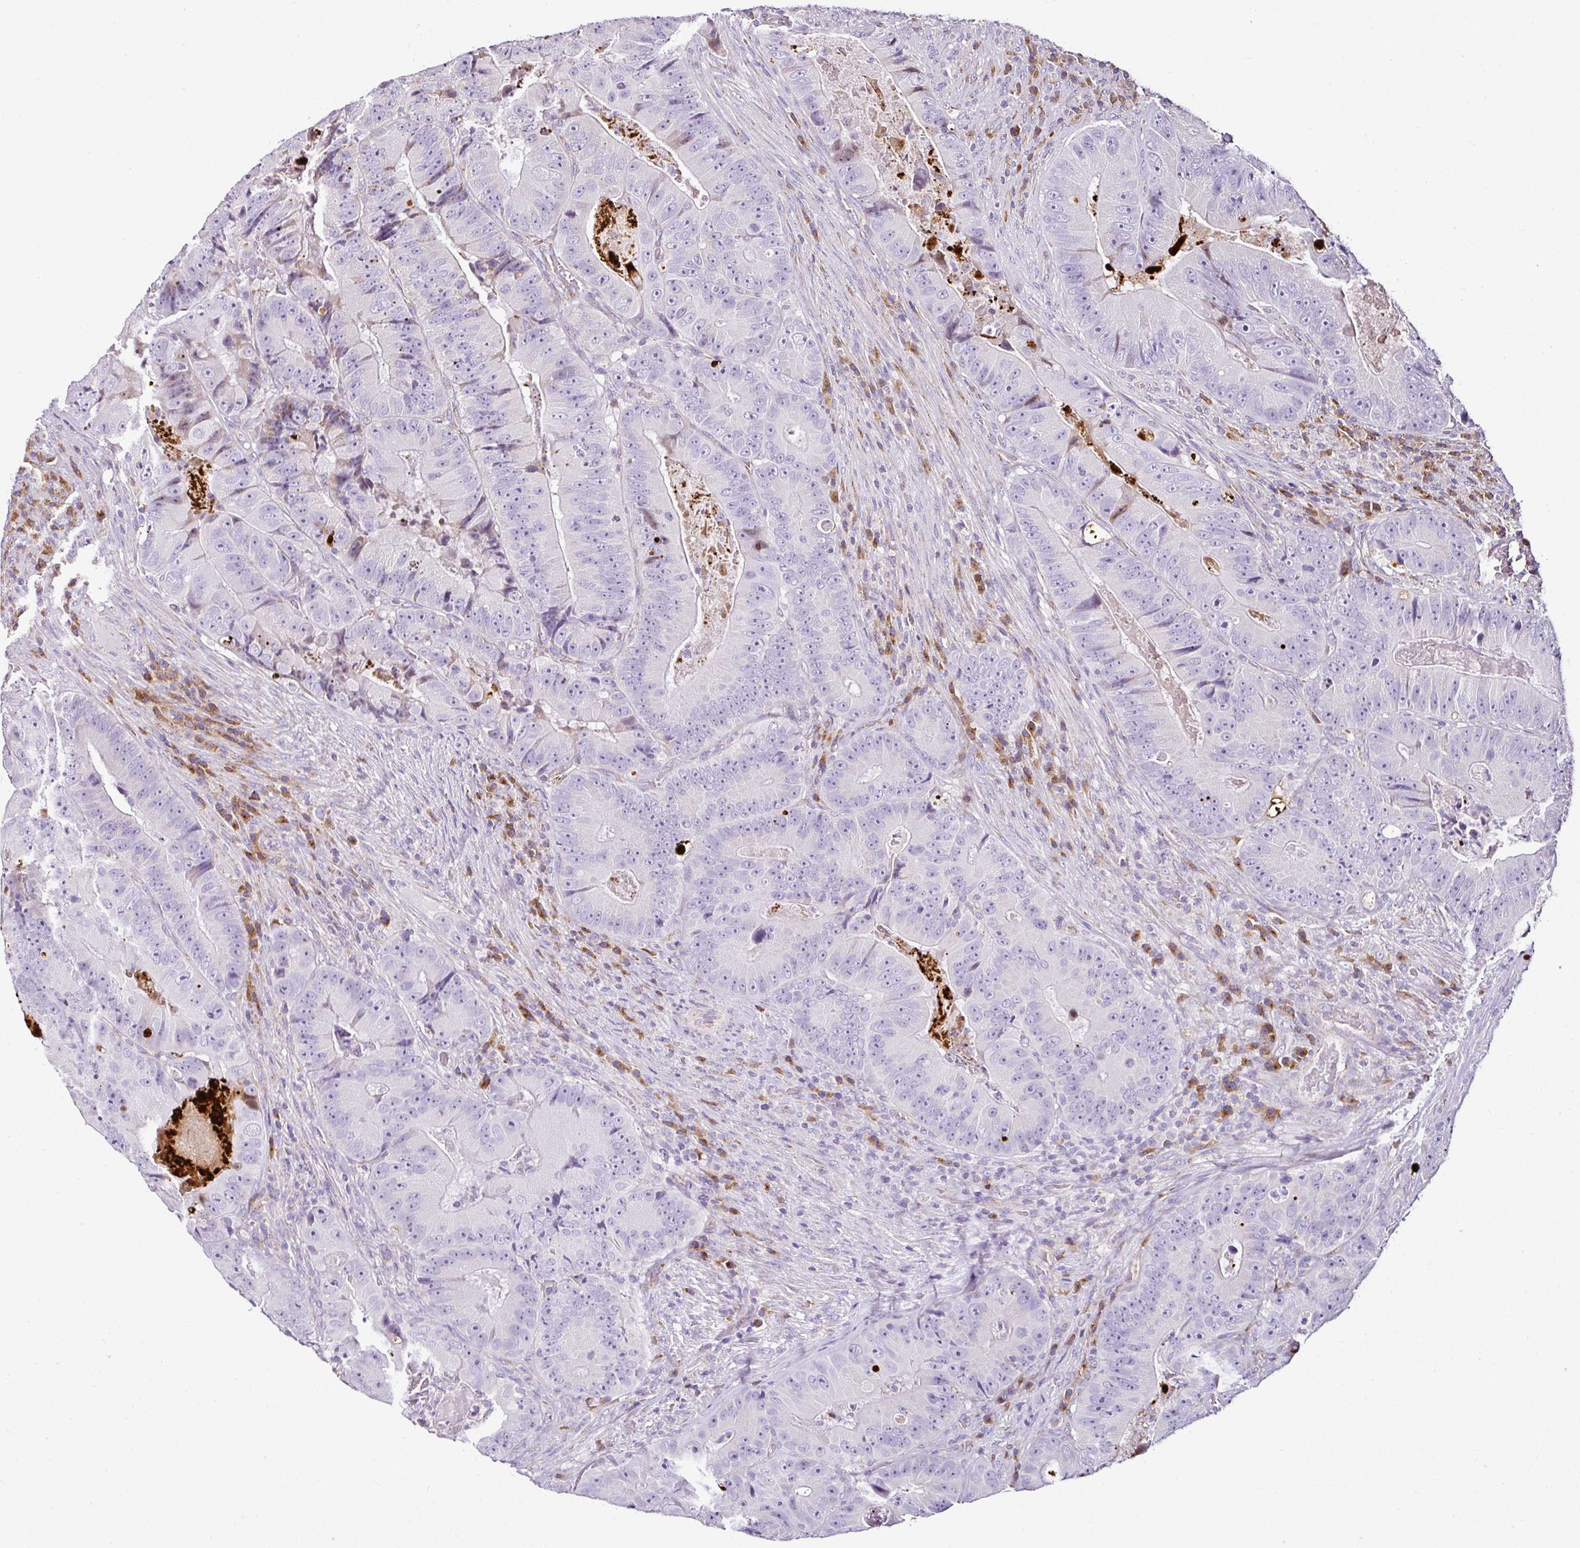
{"staining": {"intensity": "negative", "quantity": "none", "location": "none"}, "tissue": "colorectal cancer", "cell_type": "Tumor cells", "image_type": "cancer", "snomed": [{"axis": "morphology", "description": "Adenocarcinoma, NOS"}, {"axis": "topography", "description": "Colon"}], "caption": "Colorectal cancer (adenocarcinoma) was stained to show a protein in brown. There is no significant positivity in tumor cells.", "gene": "DPAGT1", "patient": {"sex": "female", "age": 86}}